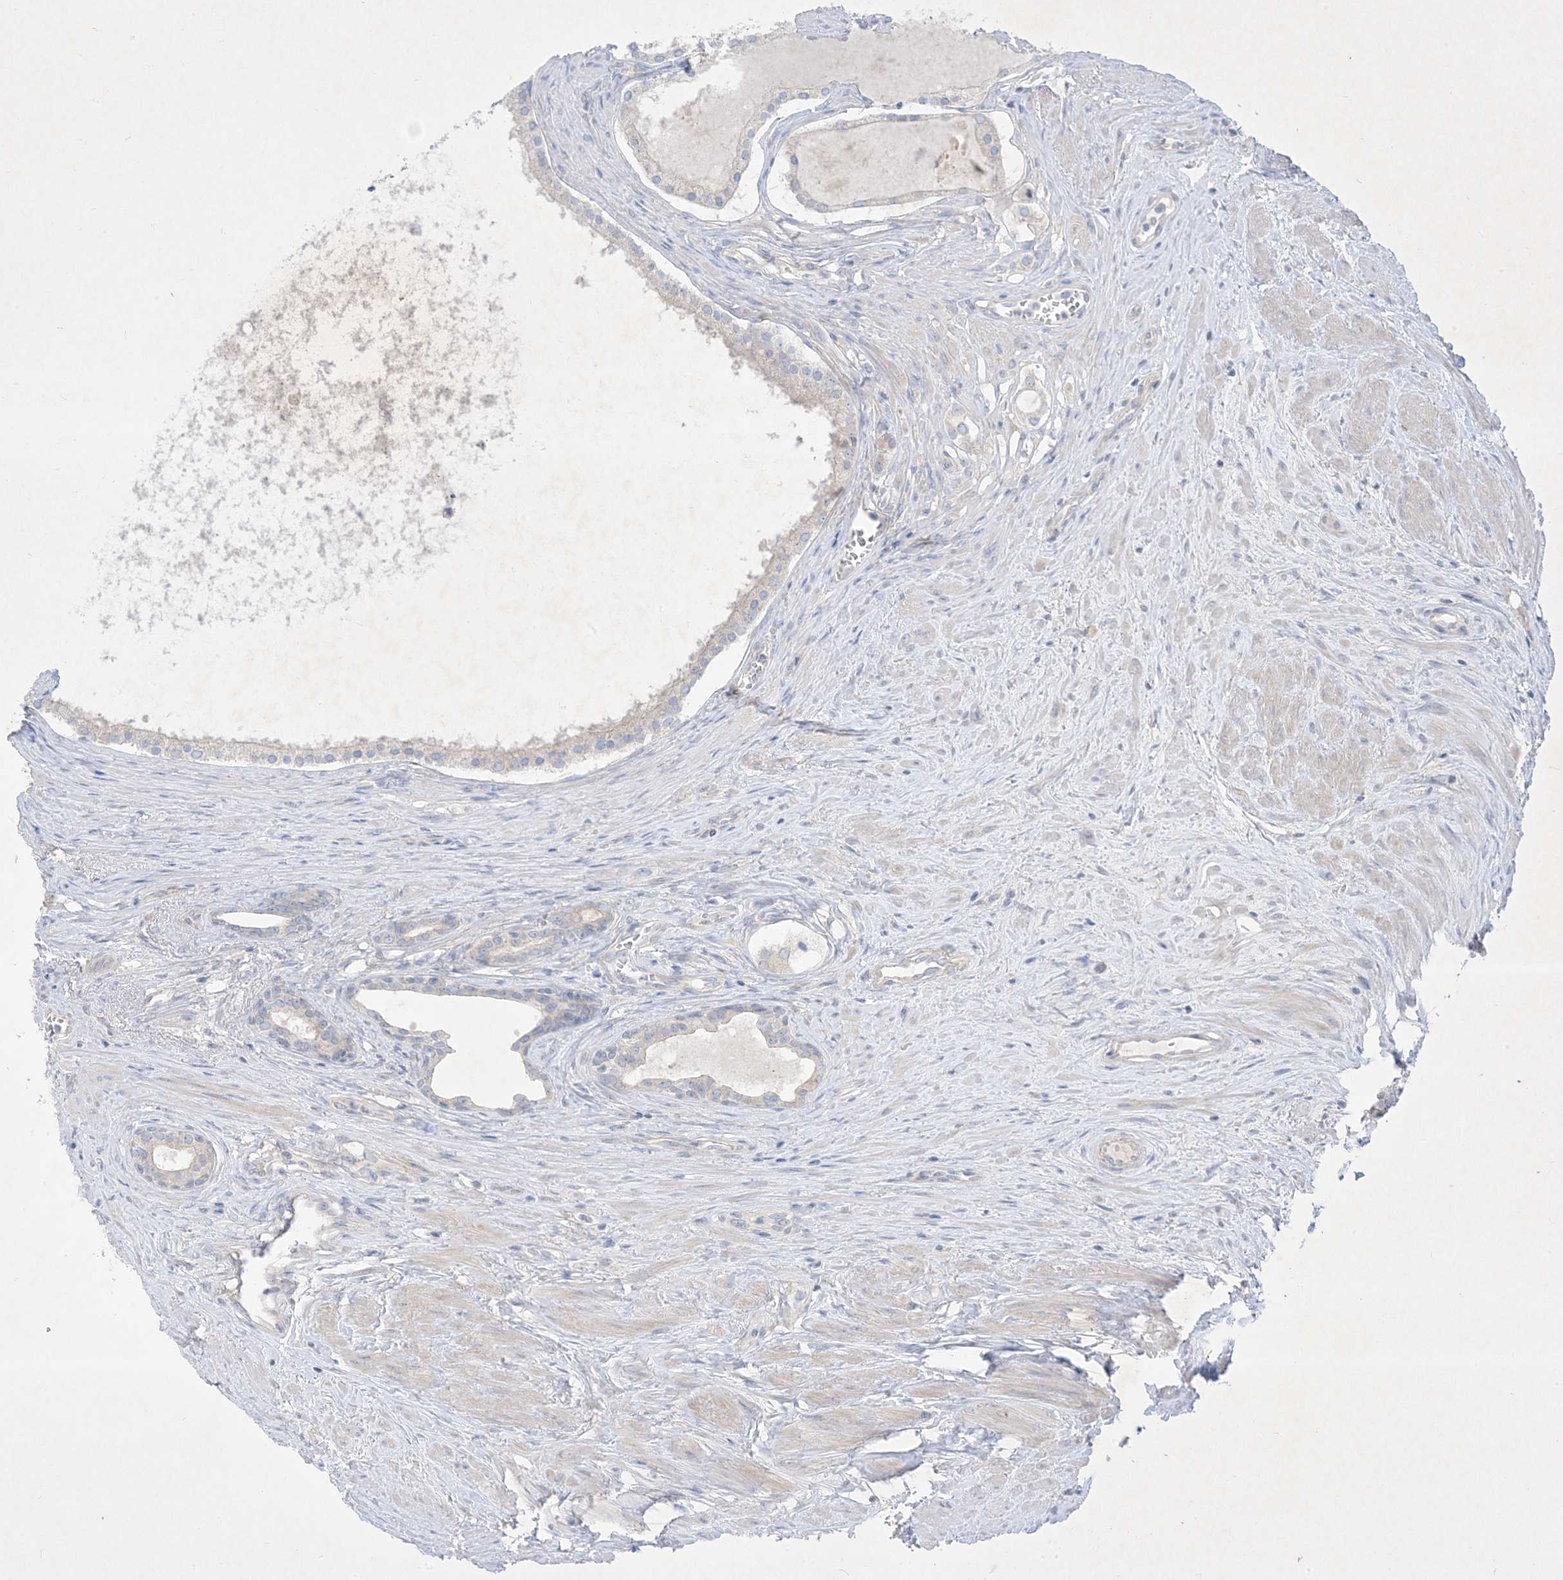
{"staining": {"intensity": "negative", "quantity": "none", "location": "none"}, "tissue": "prostate cancer", "cell_type": "Tumor cells", "image_type": "cancer", "snomed": [{"axis": "morphology", "description": "Adenocarcinoma, High grade"}, {"axis": "topography", "description": "Prostate"}], "caption": "There is no significant staining in tumor cells of high-grade adenocarcinoma (prostate). (DAB immunohistochemistry visualized using brightfield microscopy, high magnification).", "gene": "PLEKHA3", "patient": {"sex": "male", "age": 68}}